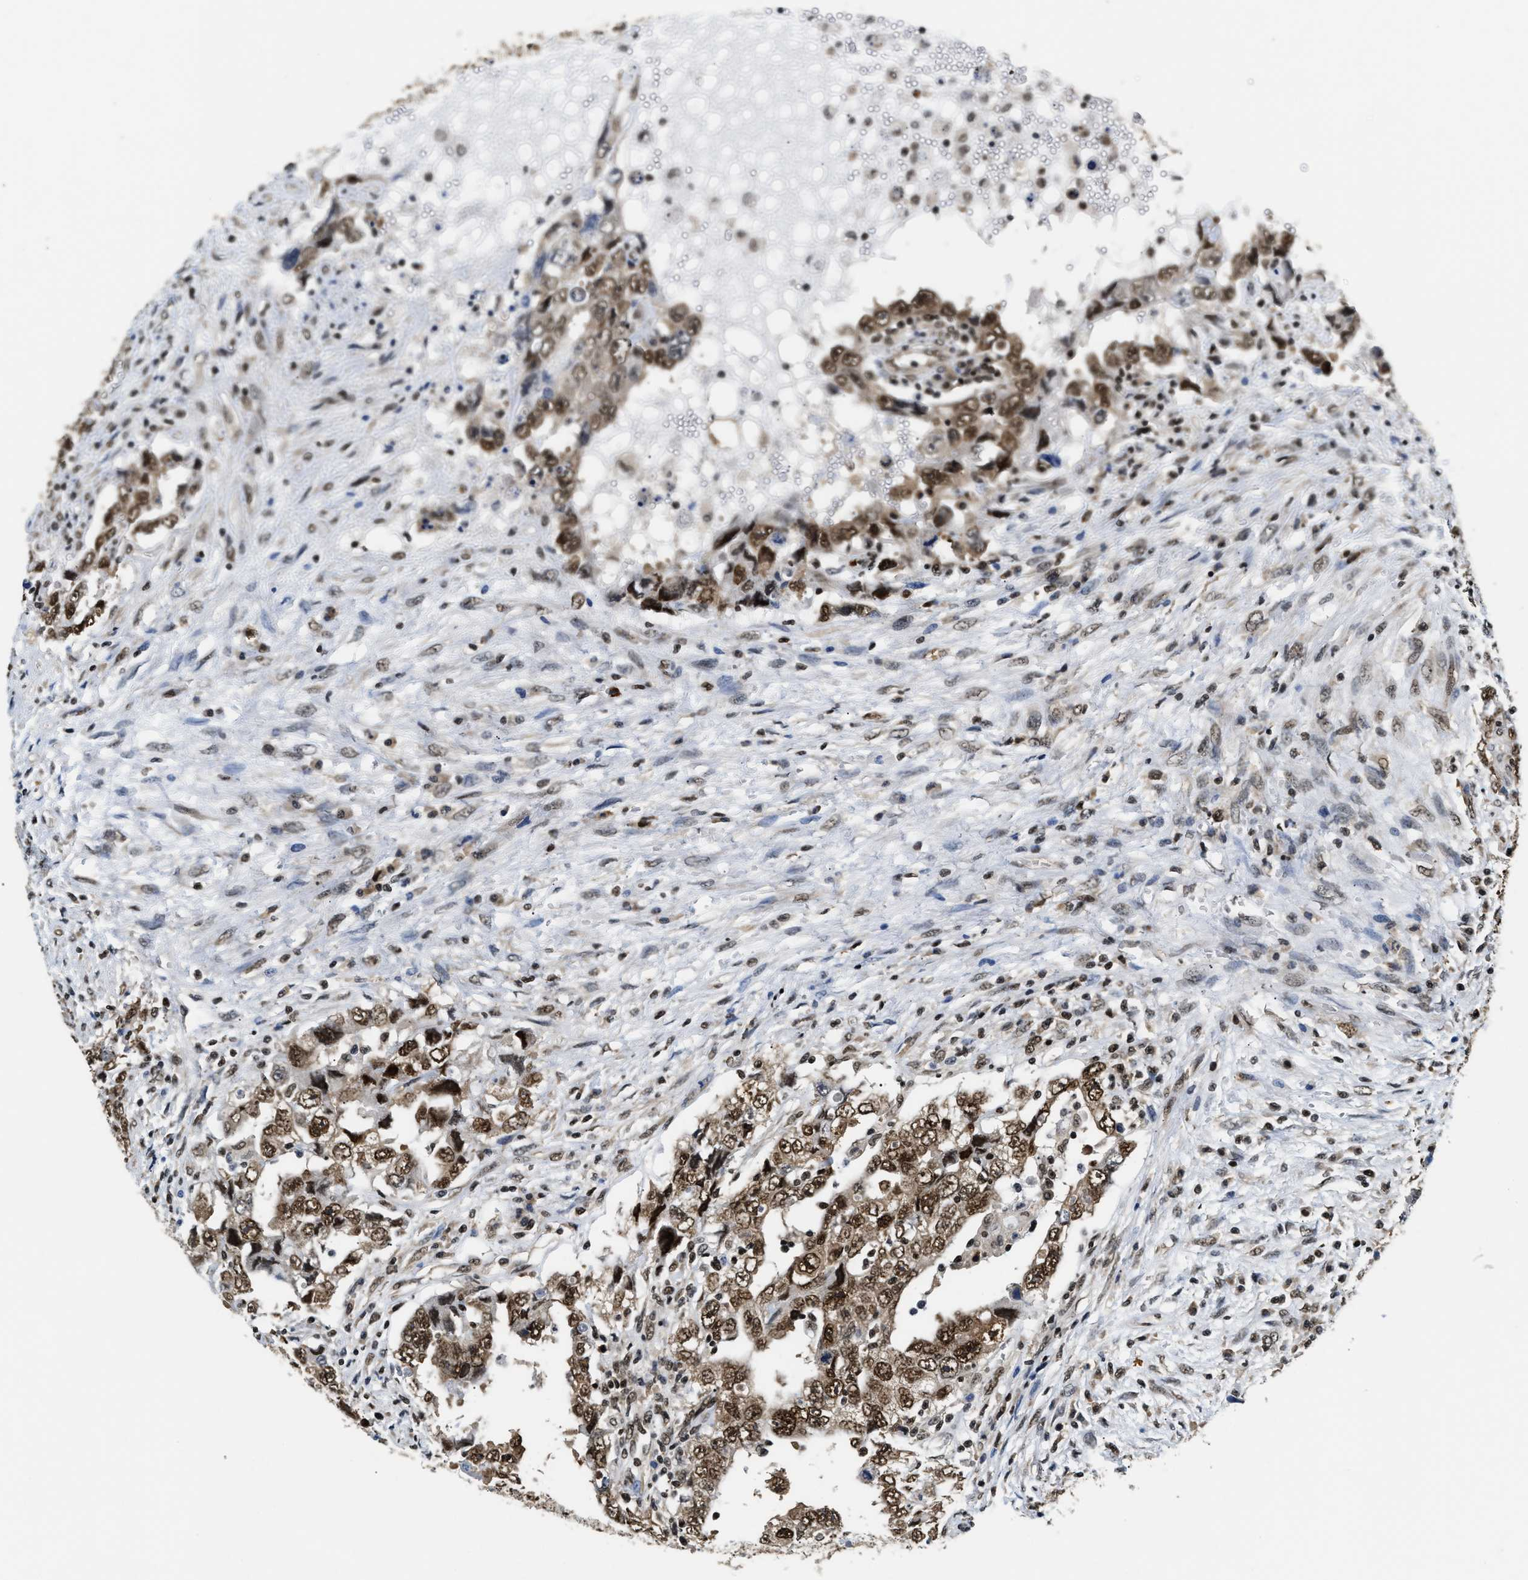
{"staining": {"intensity": "strong", "quantity": ">75%", "location": "cytoplasmic/membranous,nuclear"}, "tissue": "testis cancer", "cell_type": "Tumor cells", "image_type": "cancer", "snomed": [{"axis": "morphology", "description": "Carcinoma, Embryonal, NOS"}, {"axis": "topography", "description": "Testis"}], "caption": "Immunohistochemistry (DAB) staining of human embryonal carcinoma (testis) demonstrates strong cytoplasmic/membranous and nuclear protein staining in approximately >75% of tumor cells.", "gene": "CCNDBP1", "patient": {"sex": "male", "age": 26}}